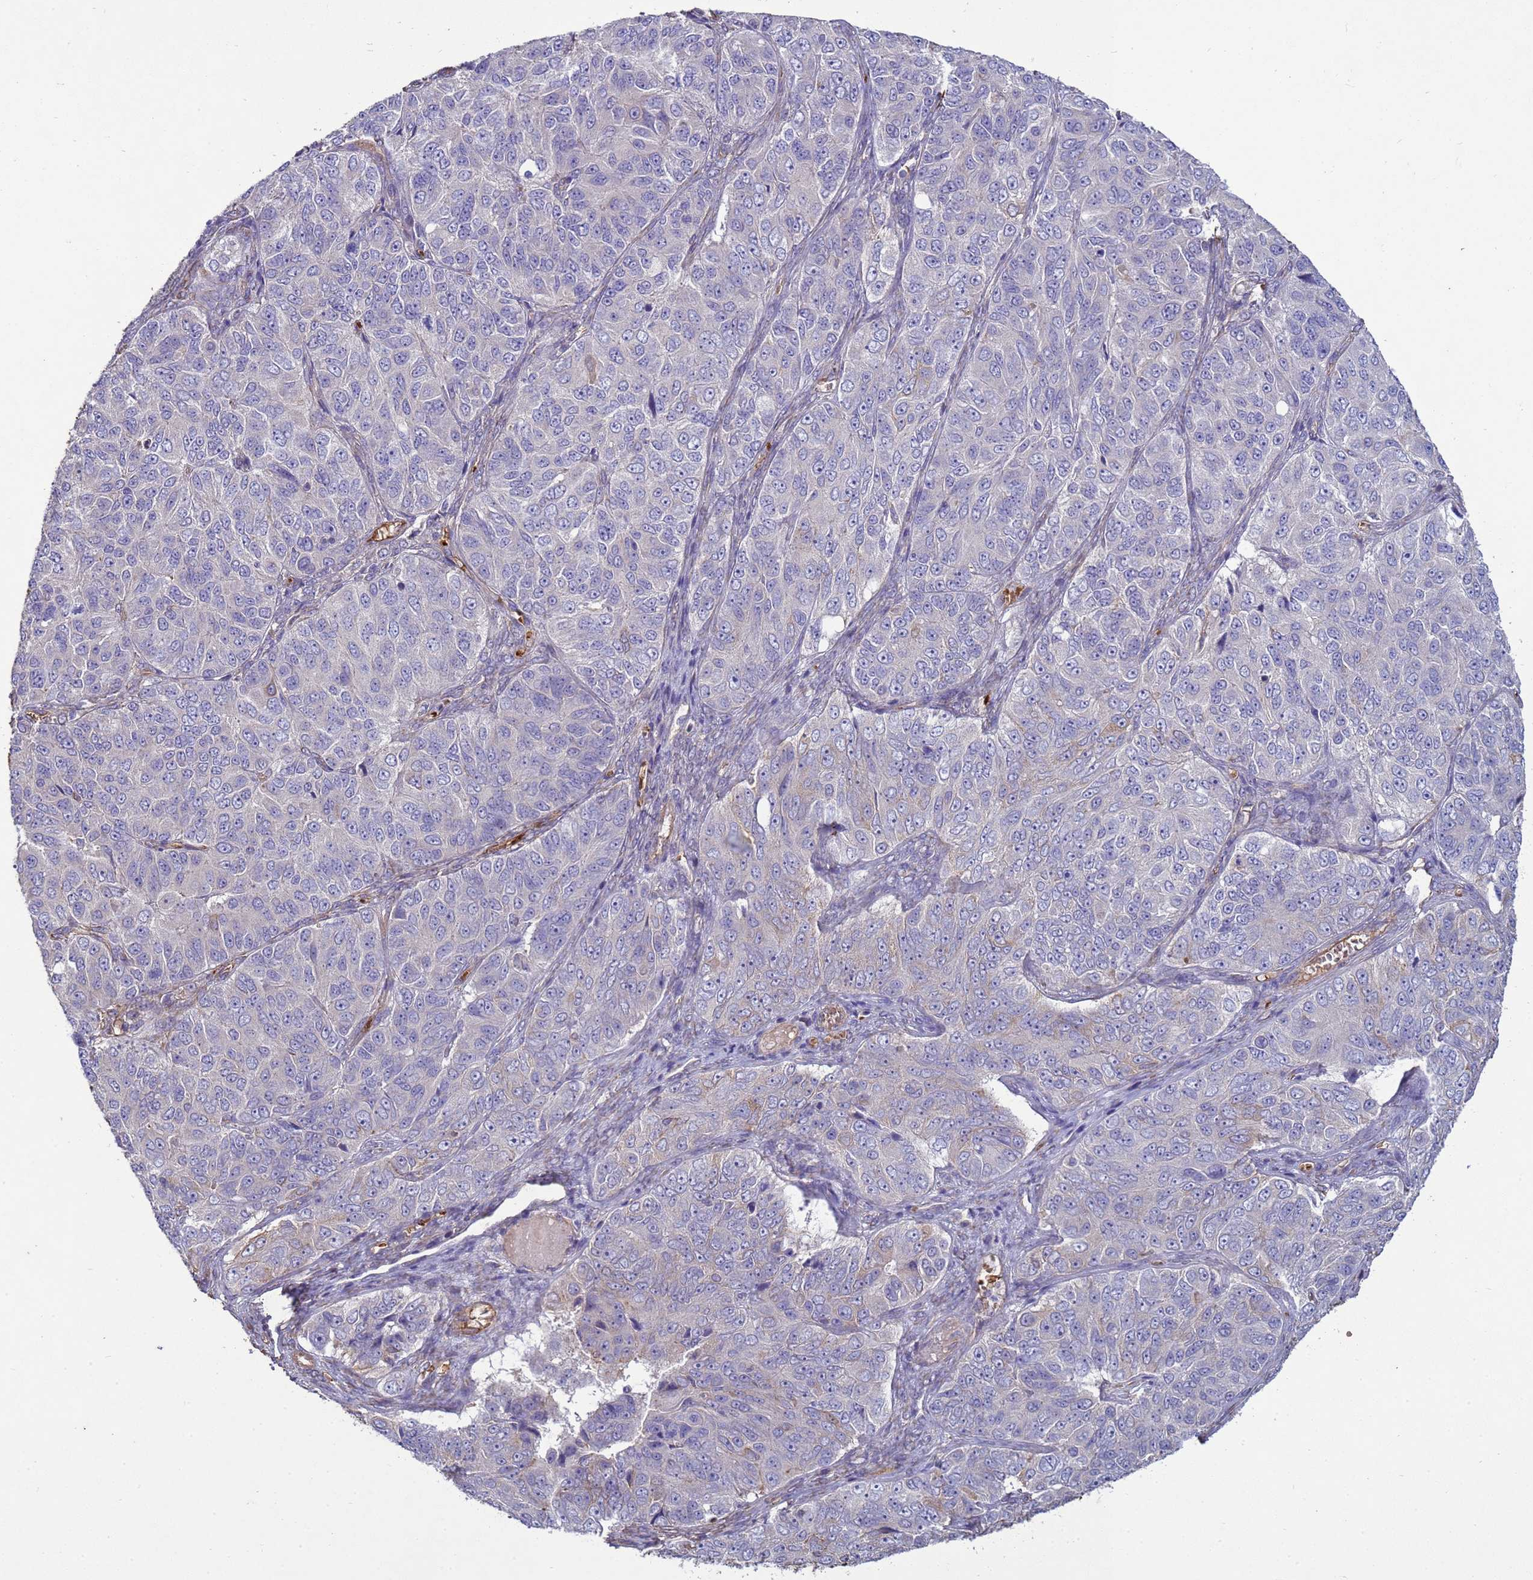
{"staining": {"intensity": "negative", "quantity": "none", "location": "none"}, "tissue": "ovarian cancer", "cell_type": "Tumor cells", "image_type": "cancer", "snomed": [{"axis": "morphology", "description": "Carcinoma, endometroid"}, {"axis": "topography", "description": "Ovary"}], "caption": "Immunohistochemistry micrograph of ovarian cancer (endometroid carcinoma) stained for a protein (brown), which shows no staining in tumor cells.", "gene": "SGIP1", "patient": {"sex": "female", "age": 51}}